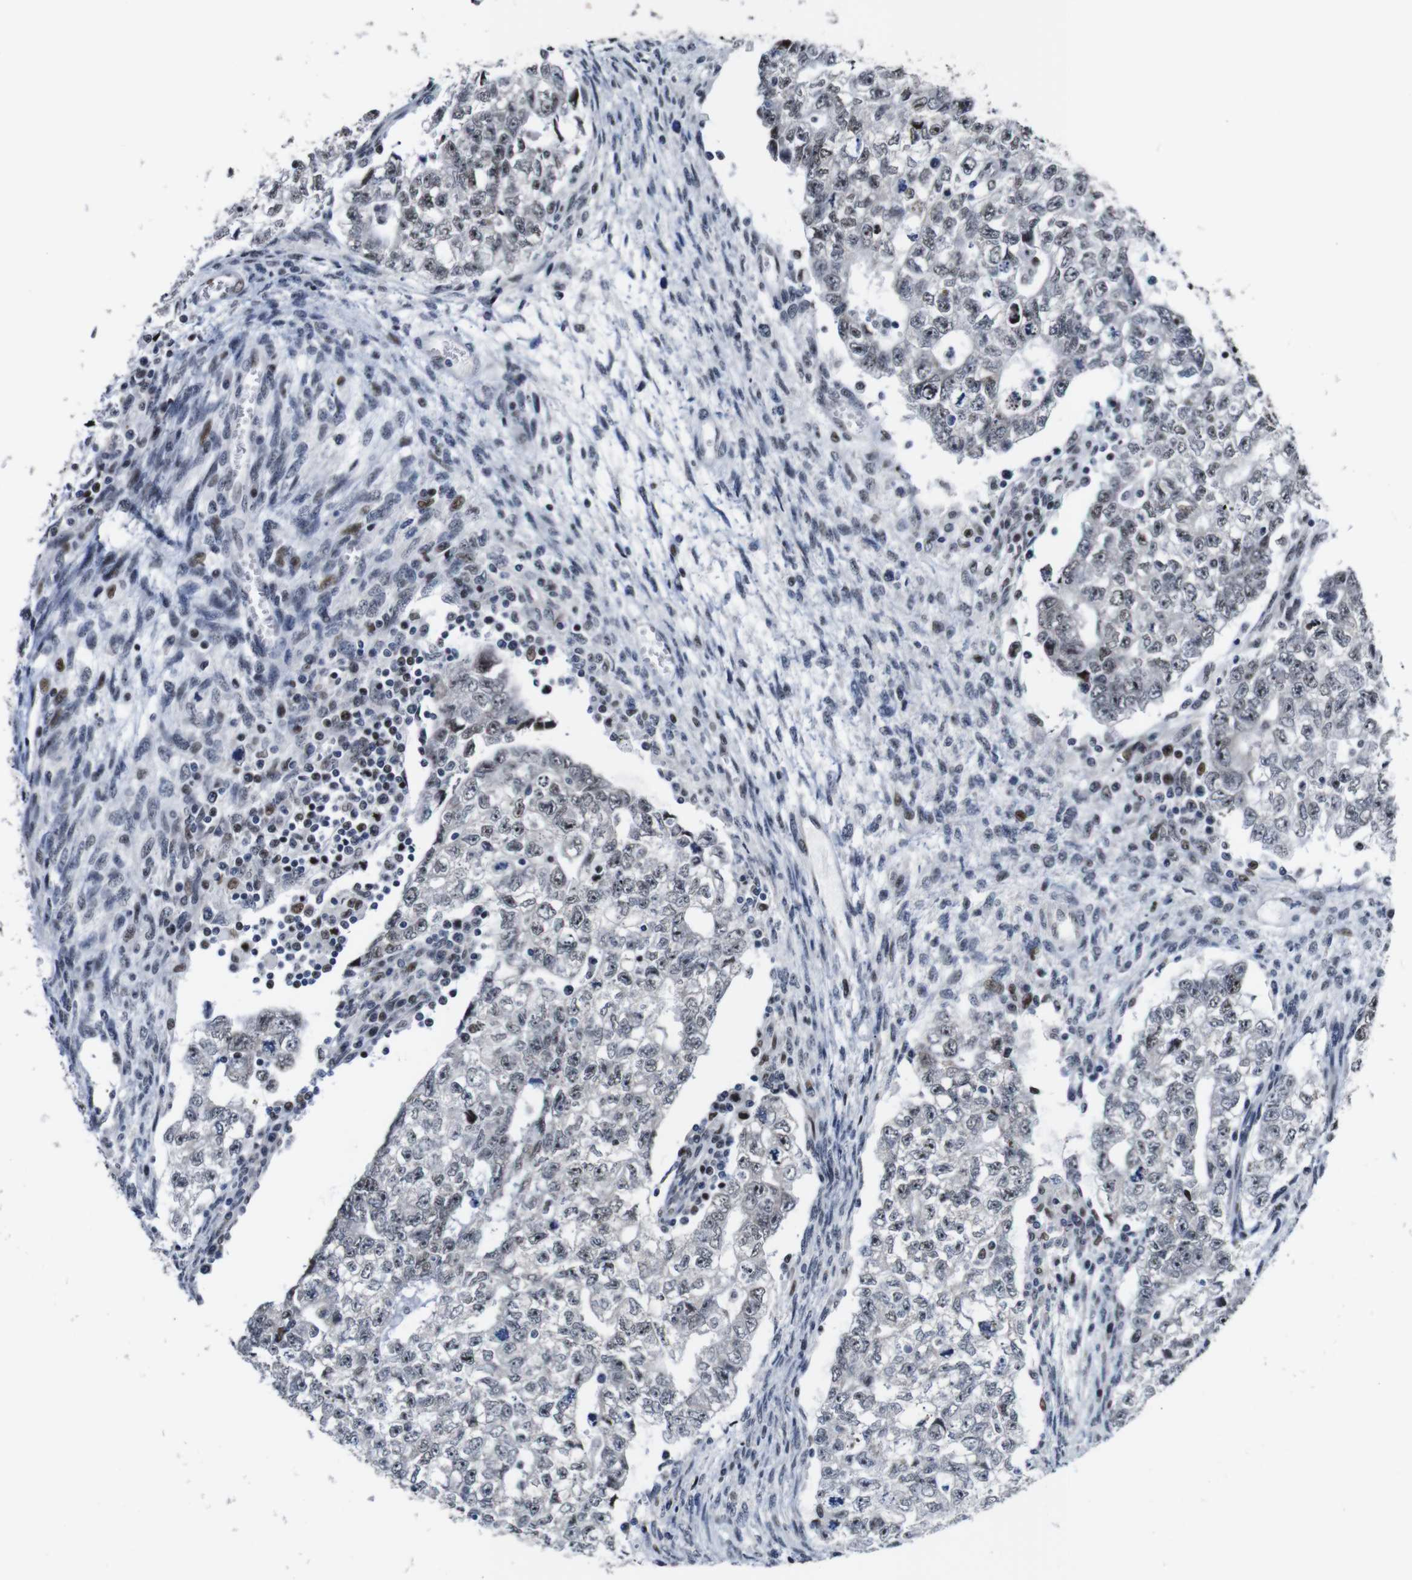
{"staining": {"intensity": "weak", "quantity": "25%-75%", "location": "nuclear"}, "tissue": "testis cancer", "cell_type": "Tumor cells", "image_type": "cancer", "snomed": [{"axis": "morphology", "description": "Seminoma, NOS"}, {"axis": "morphology", "description": "Carcinoma, Embryonal, NOS"}, {"axis": "topography", "description": "Testis"}], "caption": "Immunohistochemical staining of human testis cancer shows low levels of weak nuclear expression in approximately 25%-75% of tumor cells.", "gene": "GATA6", "patient": {"sex": "male", "age": 38}}